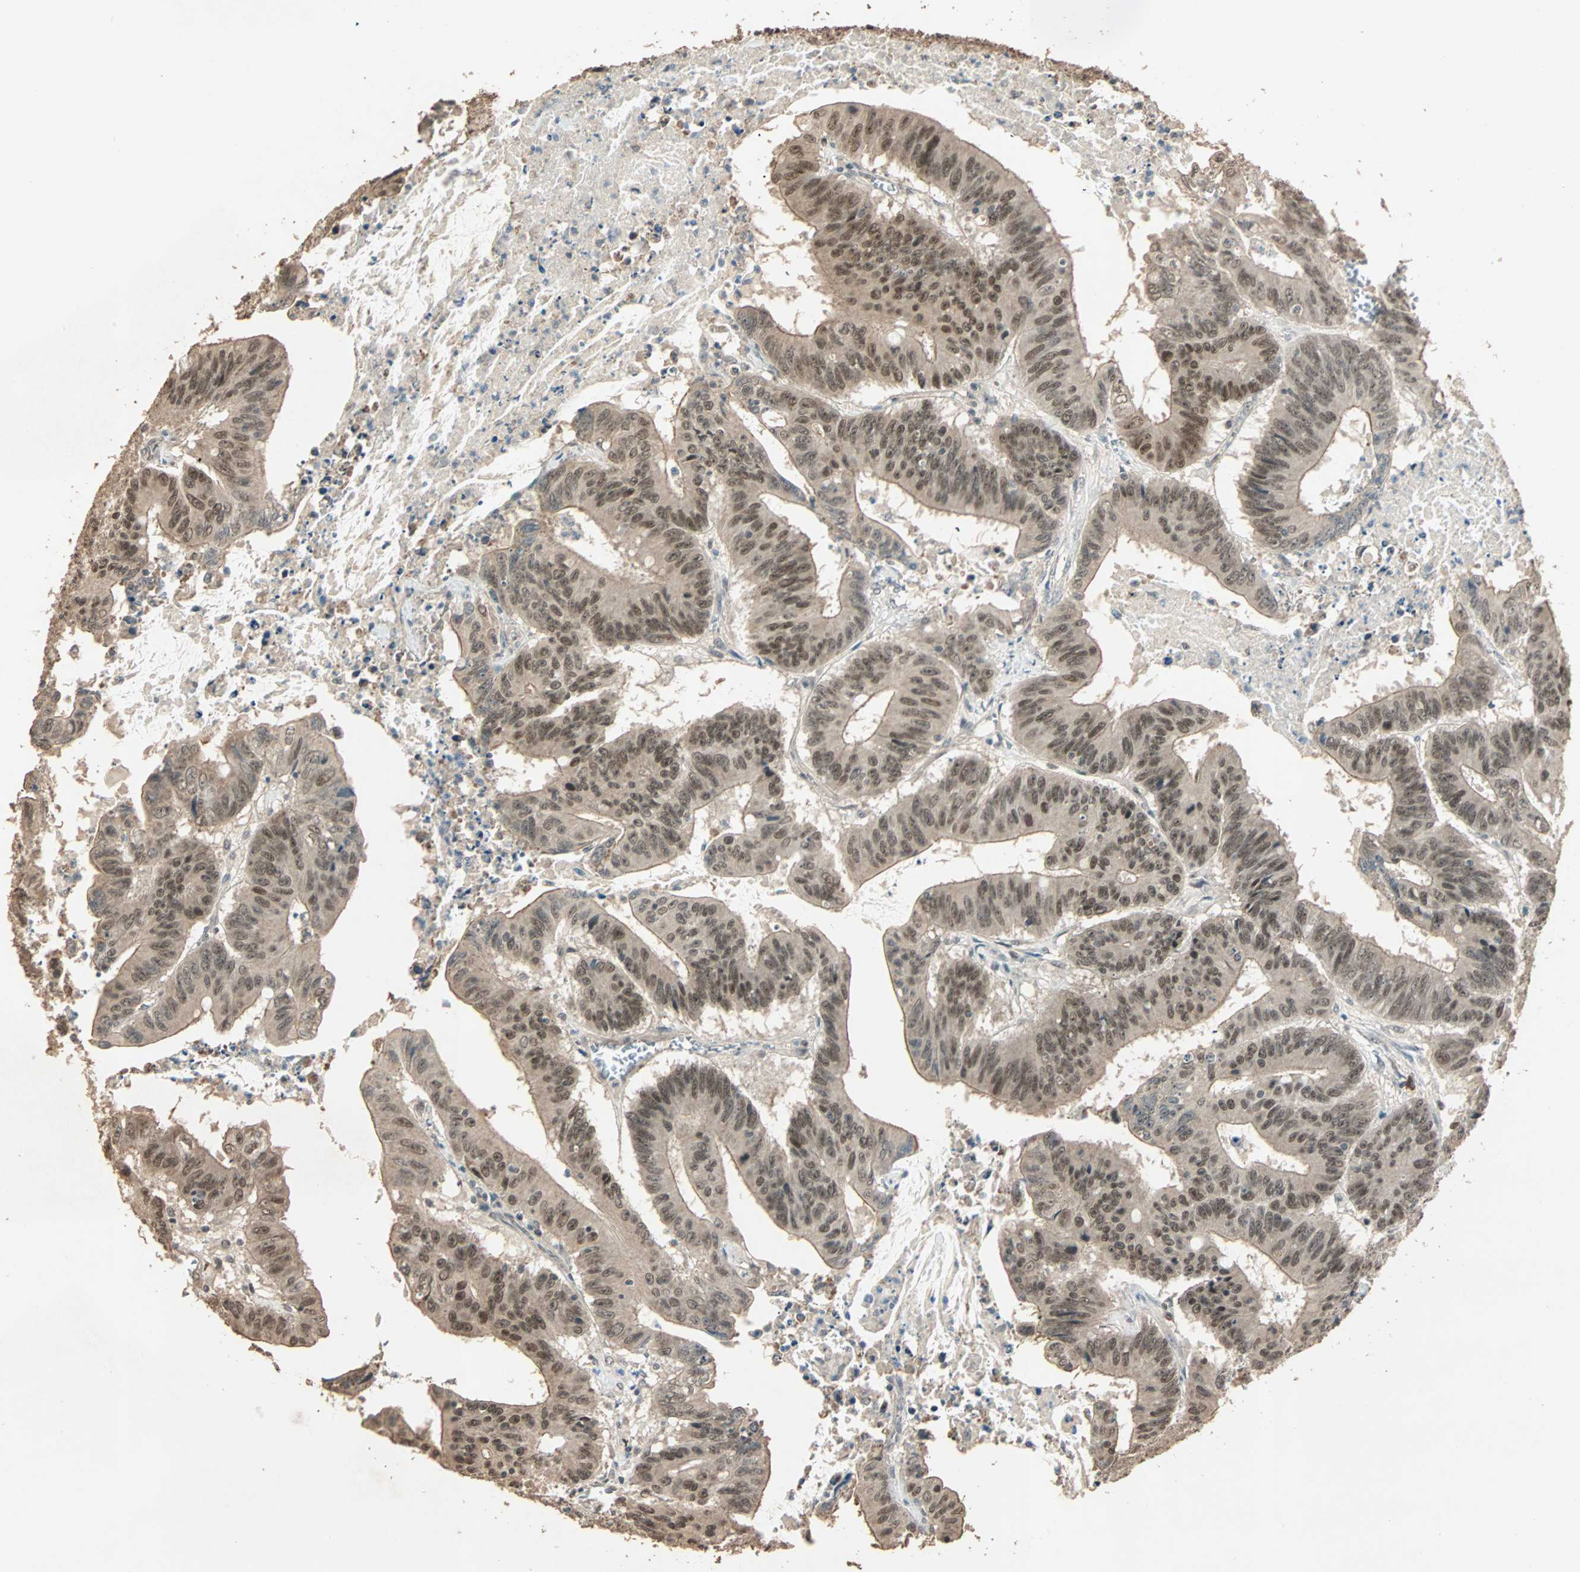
{"staining": {"intensity": "moderate", "quantity": ">75%", "location": "cytoplasmic/membranous,nuclear"}, "tissue": "colorectal cancer", "cell_type": "Tumor cells", "image_type": "cancer", "snomed": [{"axis": "morphology", "description": "Adenocarcinoma, NOS"}, {"axis": "topography", "description": "Colon"}], "caption": "Colorectal cancer (adenocarcinoma) stained with a protein marker displays moderate staining in tumor cells.", "gene": "ZBTB33", "patient": {"sex": "male", "age": 45}}